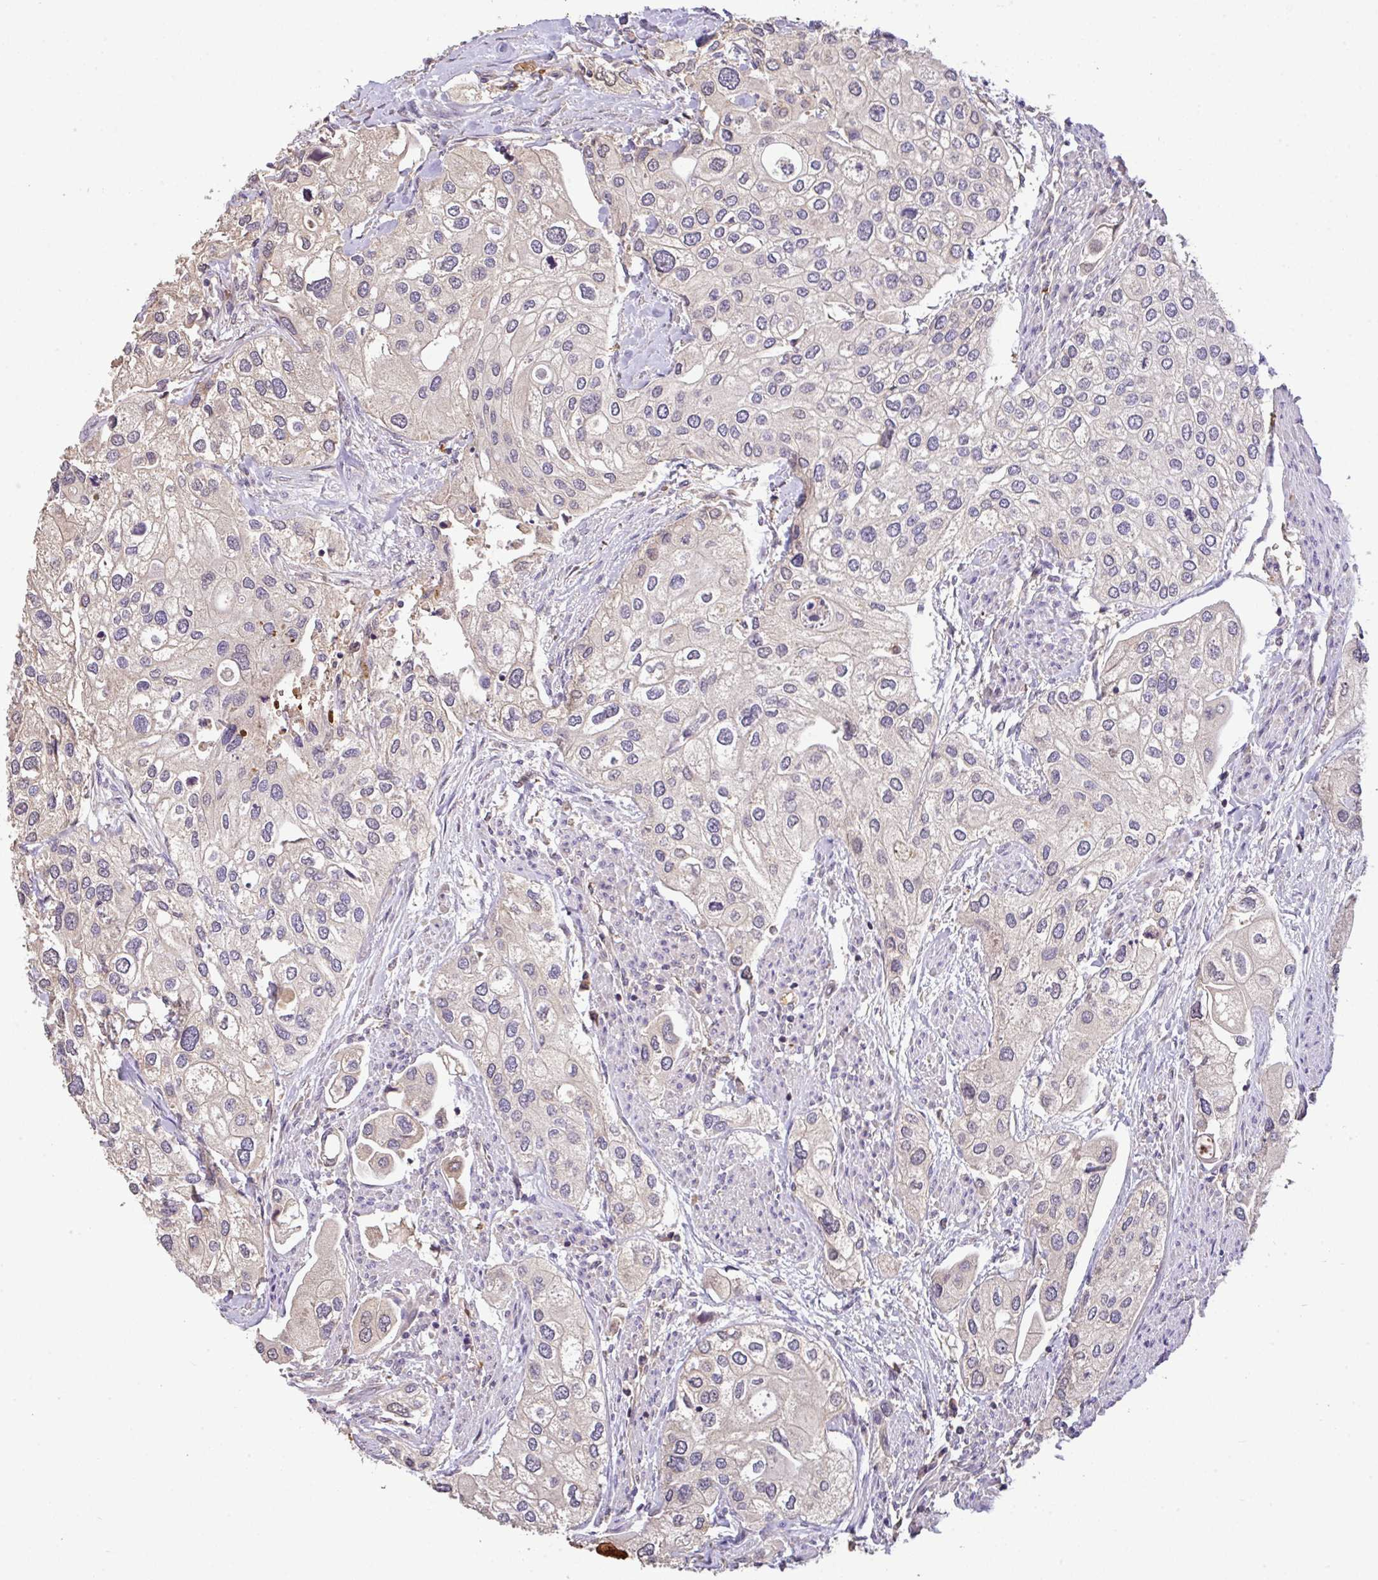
{"staining": {"intensity": "negative", "quantity": "none", "location": "none"}, "tissue": "urothelial cancer", "cell_type": "Tumor cells", "image_type": "cancer", "snomed": [{"axis": "morphology", "description": "Urothelial carcinoma, High grade"}, {"axis": "topography", "description": "Urinary bladder"}], "caption": "Tumor cells are negative for protein expression in human urothelial cancer. Nuclei are stained in blue.", "gene": "C1QTNF9B", "patient": {"sex": "male", "age": 64}}